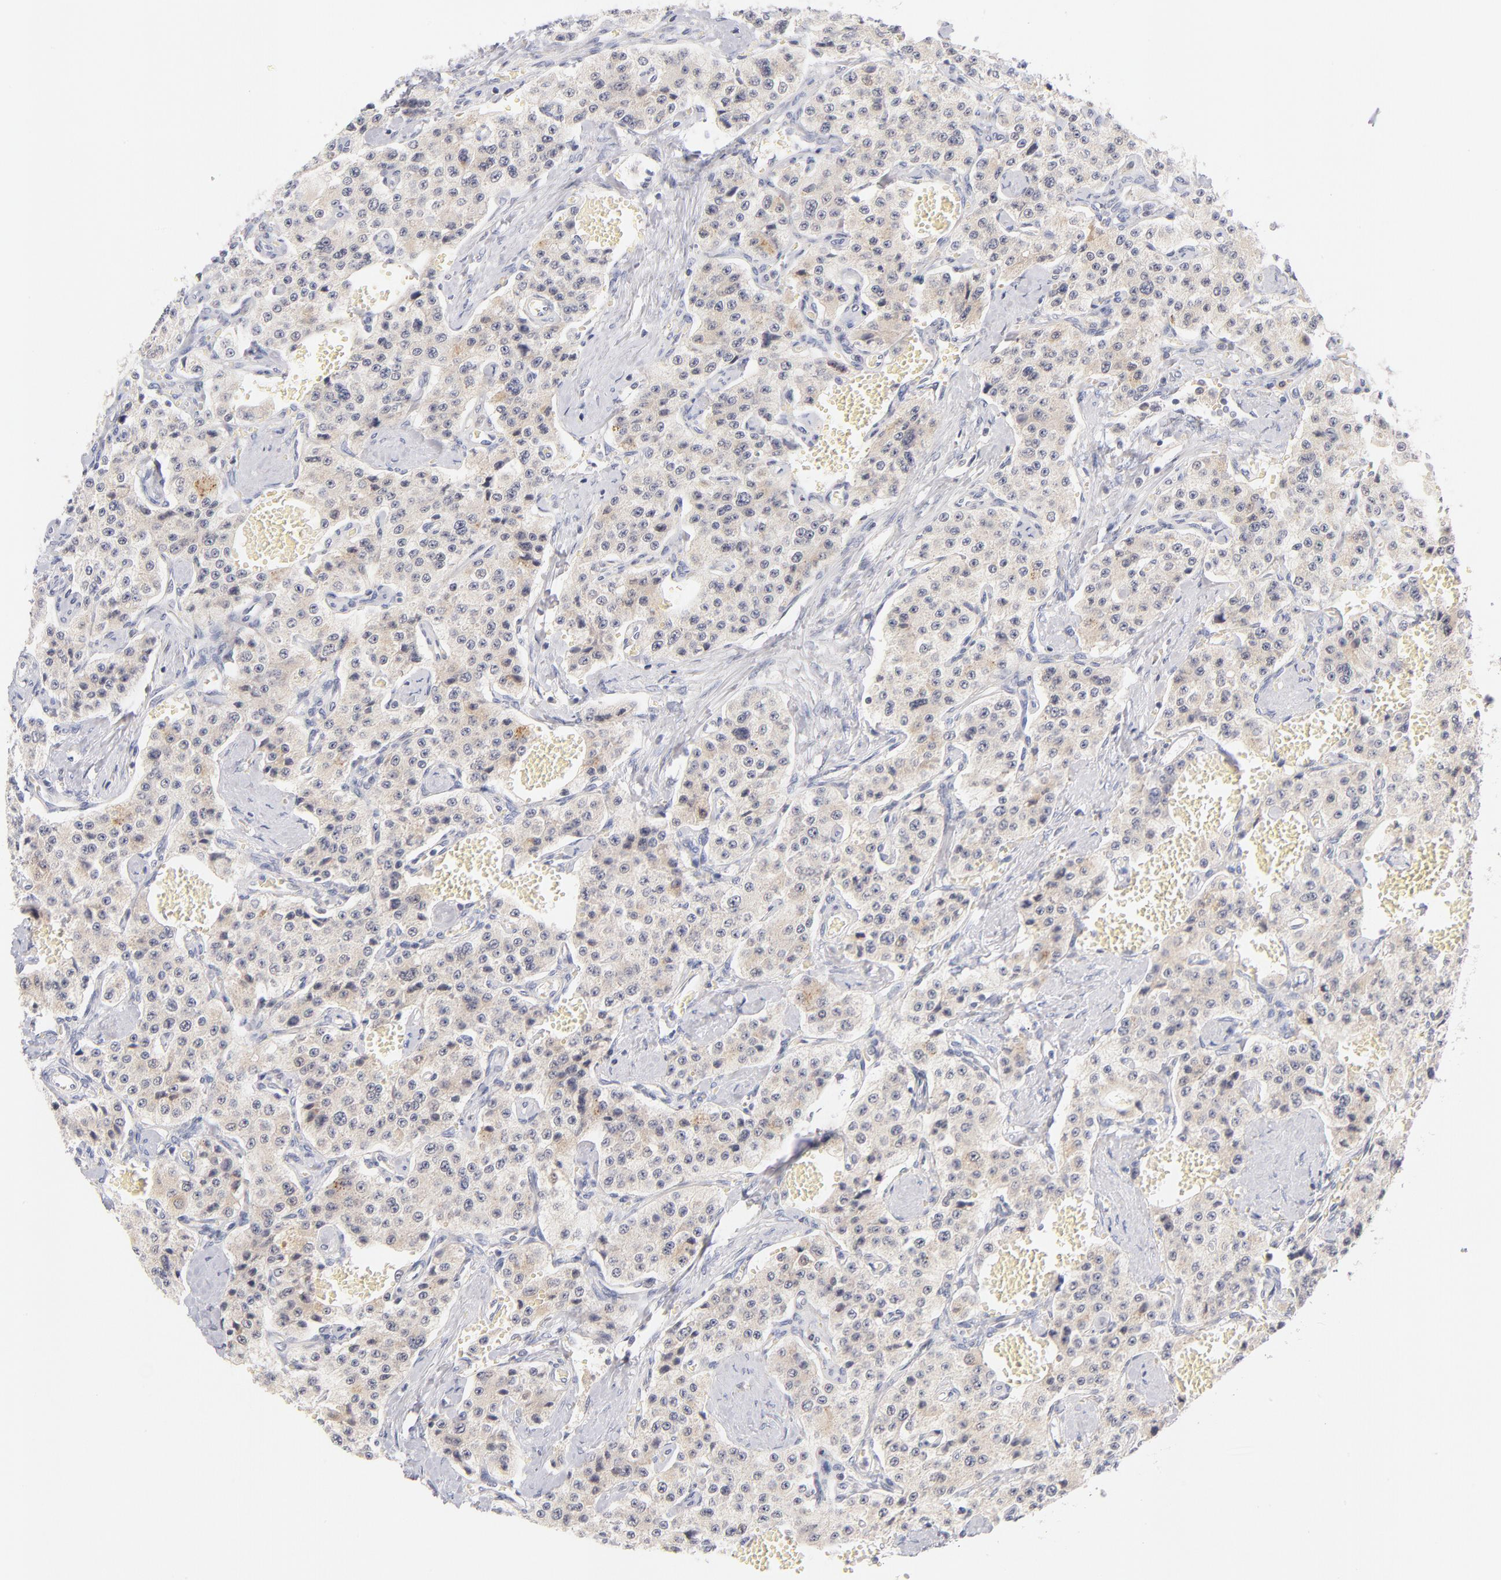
{"staining": {"intensity": "weak", "quantity": "<25%", "location": "cytoplasmic/membranous"}, "tissue": "carcinoid", "cell_type": "Tumor cells", "image_type": "cancer", "snomed": [{"axis": "morphology", "description": "Carcinoid, malignant, NOS"}, {"axis": "topography", "description": "Small intestine"}], "caption": "Tumor cells show no significant expression in carcinoid (malignant).", "gene": "CASP6", "patient": {"sex": "male", "age": 52}}